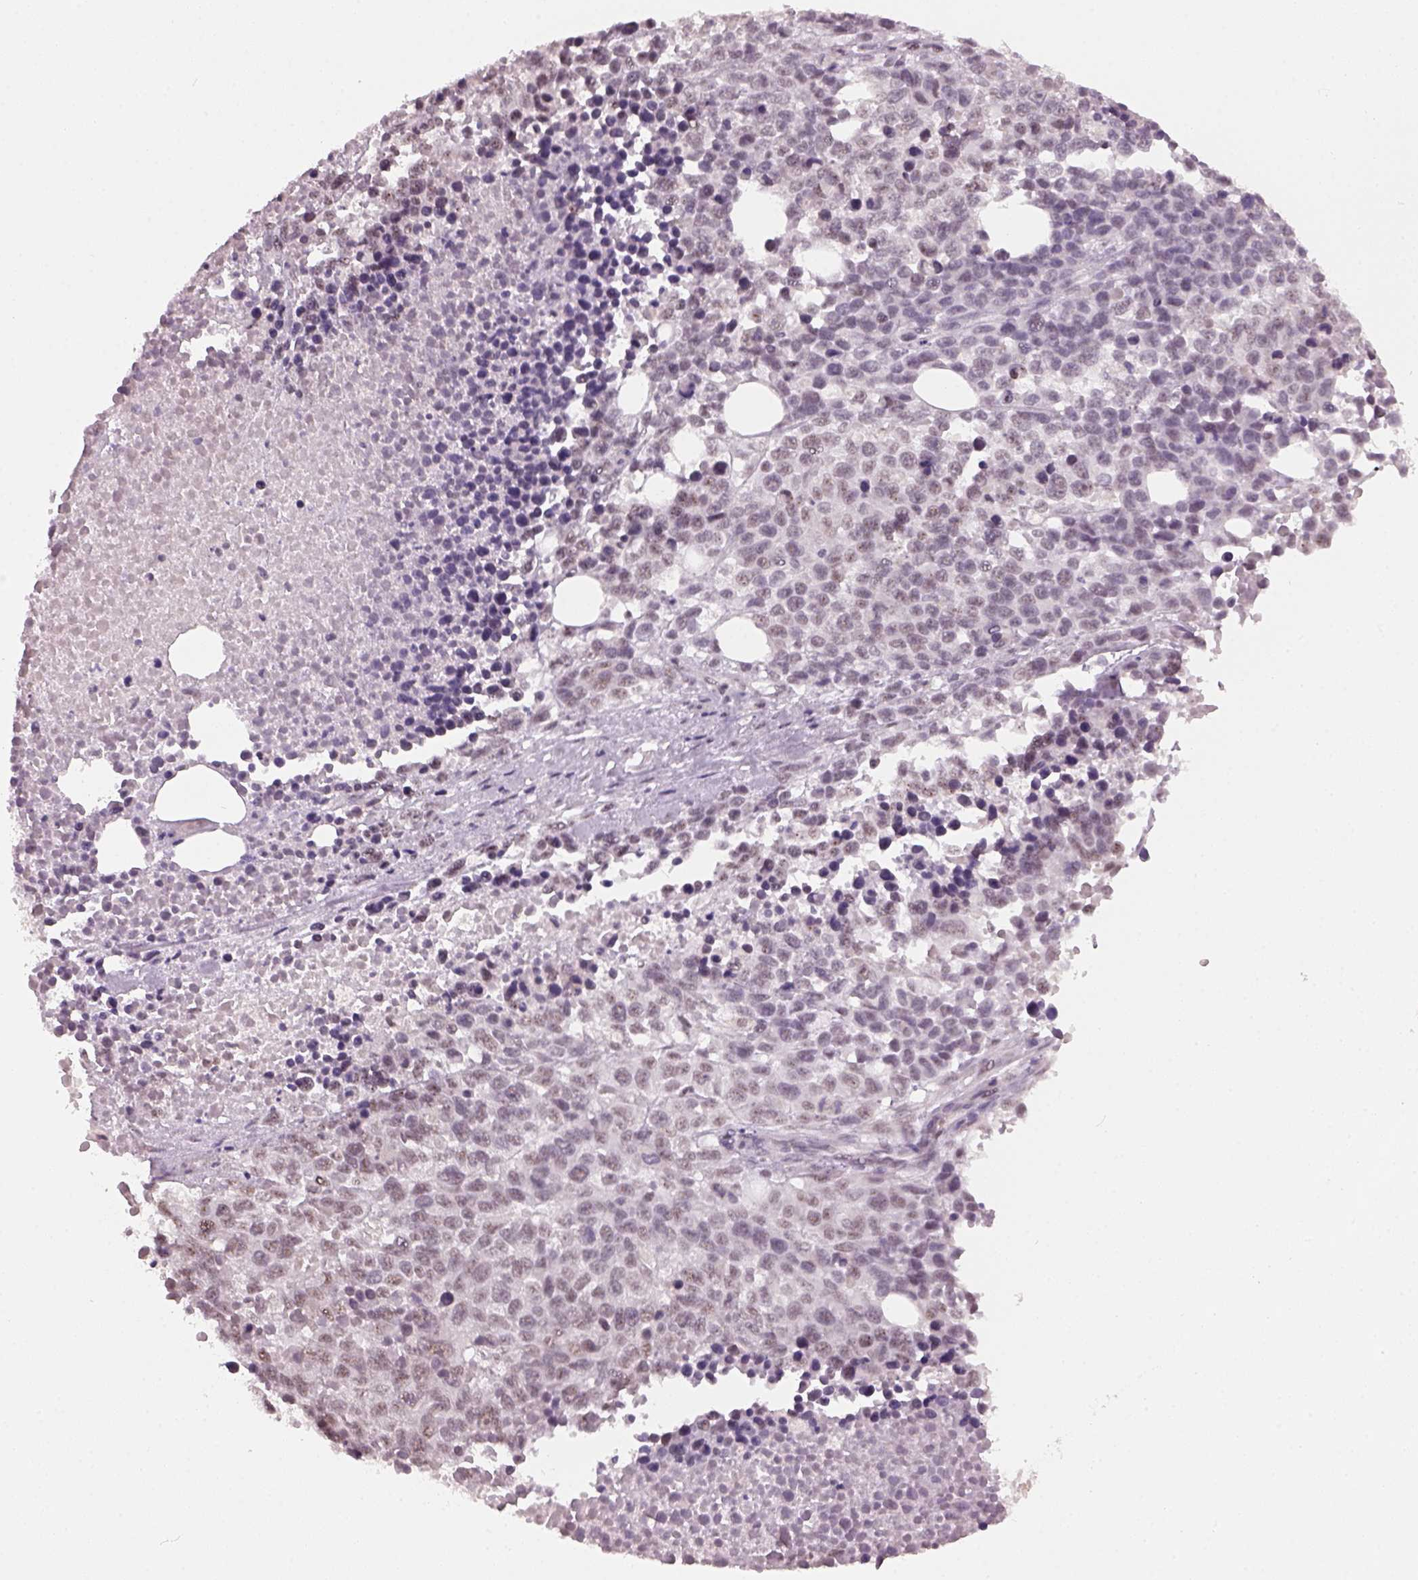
{"staining": {"intensity": "negative", "quantity": "none", "location": "none"}, "tissue": "melanoma", "cell_type": "Tumor cells", "image_type": "cancer", "snomed": [{"axis": "morphology", "description": "Malignant melanoma, Metastatic site"}, {"axis": "topography", "description": "Skin"}], "caption": "DAB (3,3'-diaminobenzidine) immunohistochemical staining of malignant melanoma (metastatic site) reveals no significant staining in tumor cells.", "gene": "NAT8", "patient": {"sex": "male", "age": 84}}